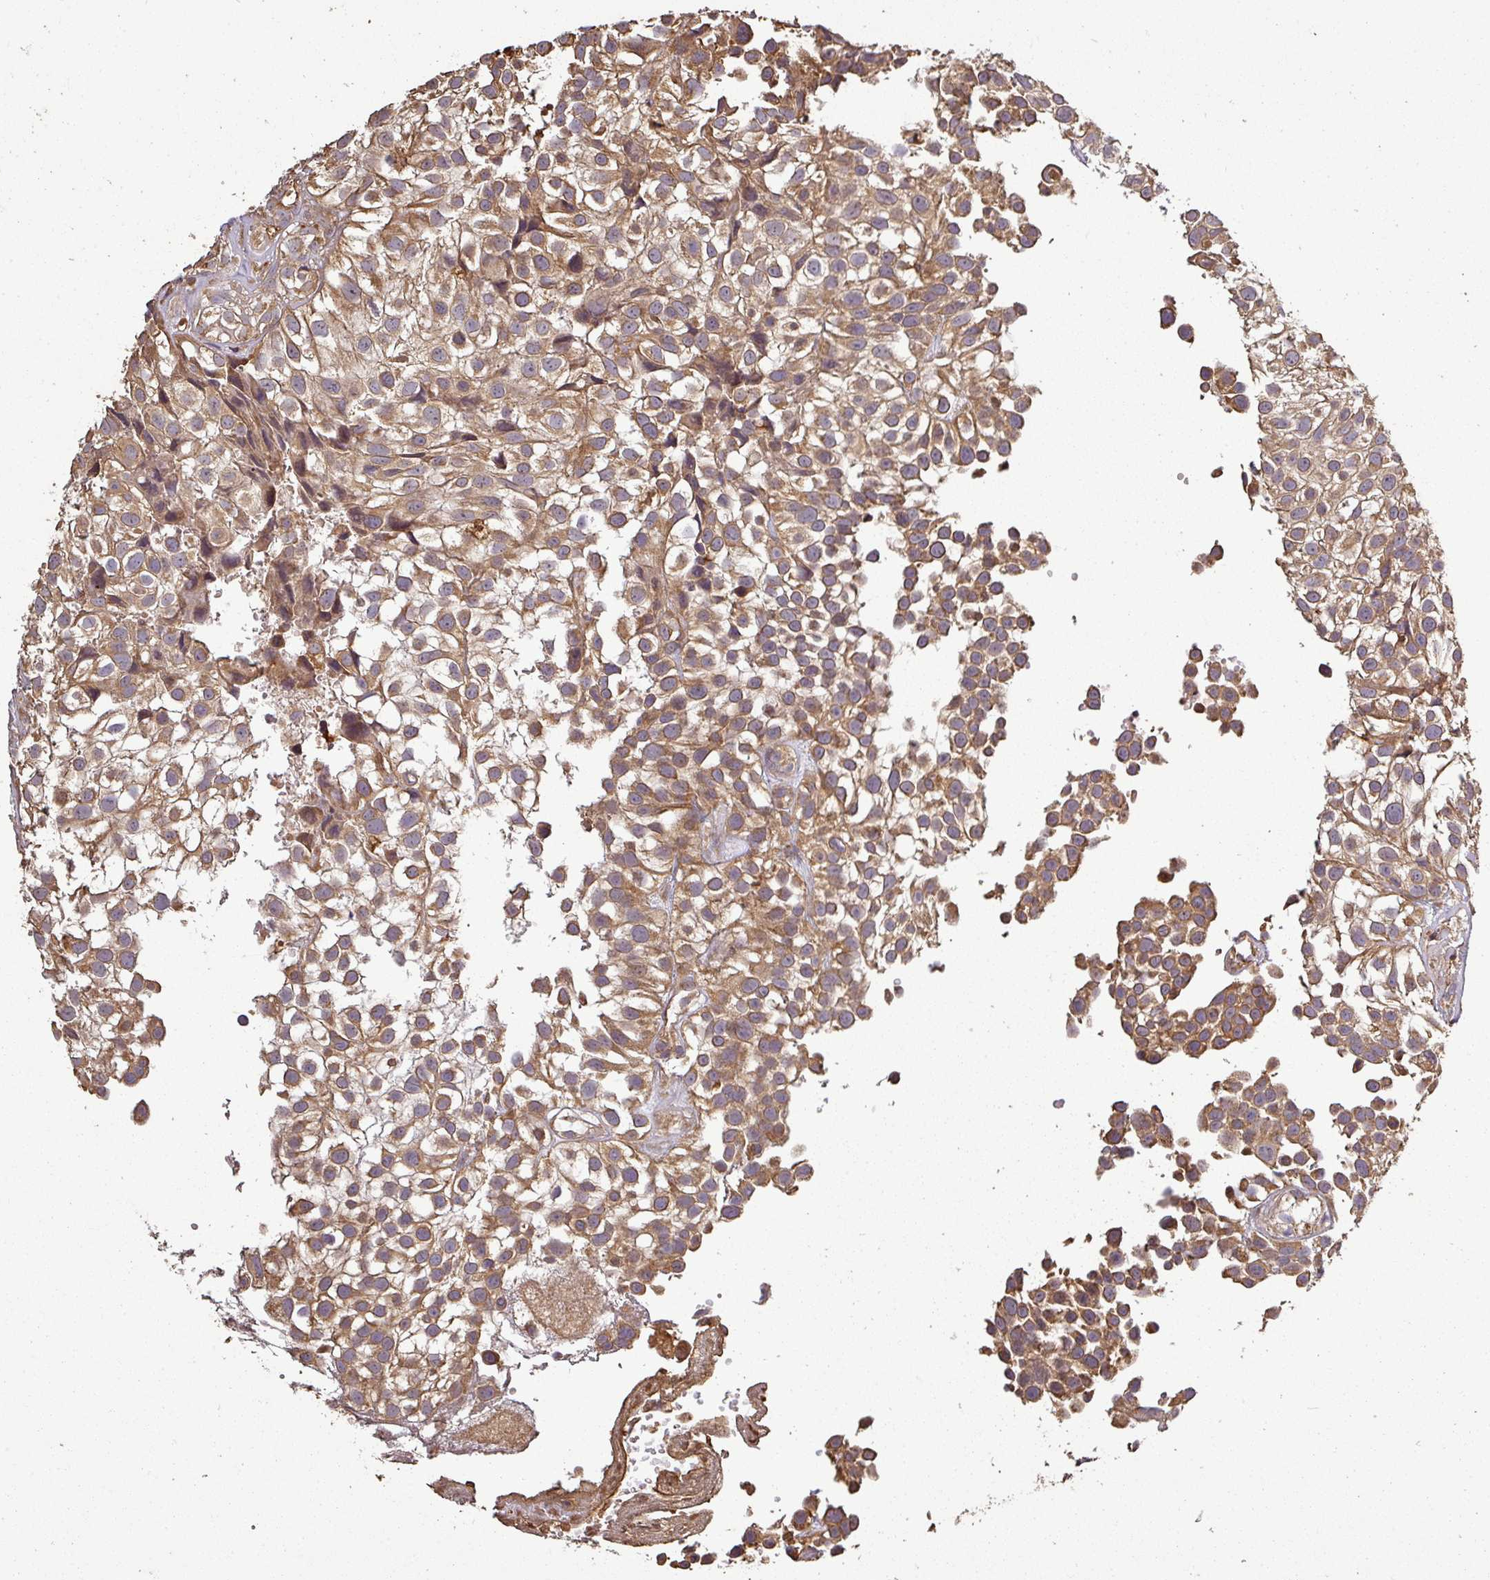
{"staining": {"intensity": "moderate", "quantity": ">75%", "location": "cytoplasmic/membranous"}, "tissue": "urothelial cancer", "cell_type": "Tumor cells", "image_type": "cancer", "snomed": [{"axis": "morphology", "description": "Urothelial carcinoma, High grade"}, {"axis": "topography", "description": "Urinary bladder"}], "caption": "Immunohistochemical staining of human urothelial carcinoma (high-grade) shows medium levels of moderate cytoplasmic/membranous protein staining in approximately >75% of tumor cells. (DAB IHC, brown staining for protein, blue staining for nuclei).", "gene": "PLEKHM1", "patient": {"sex": "male", "age": 56}}